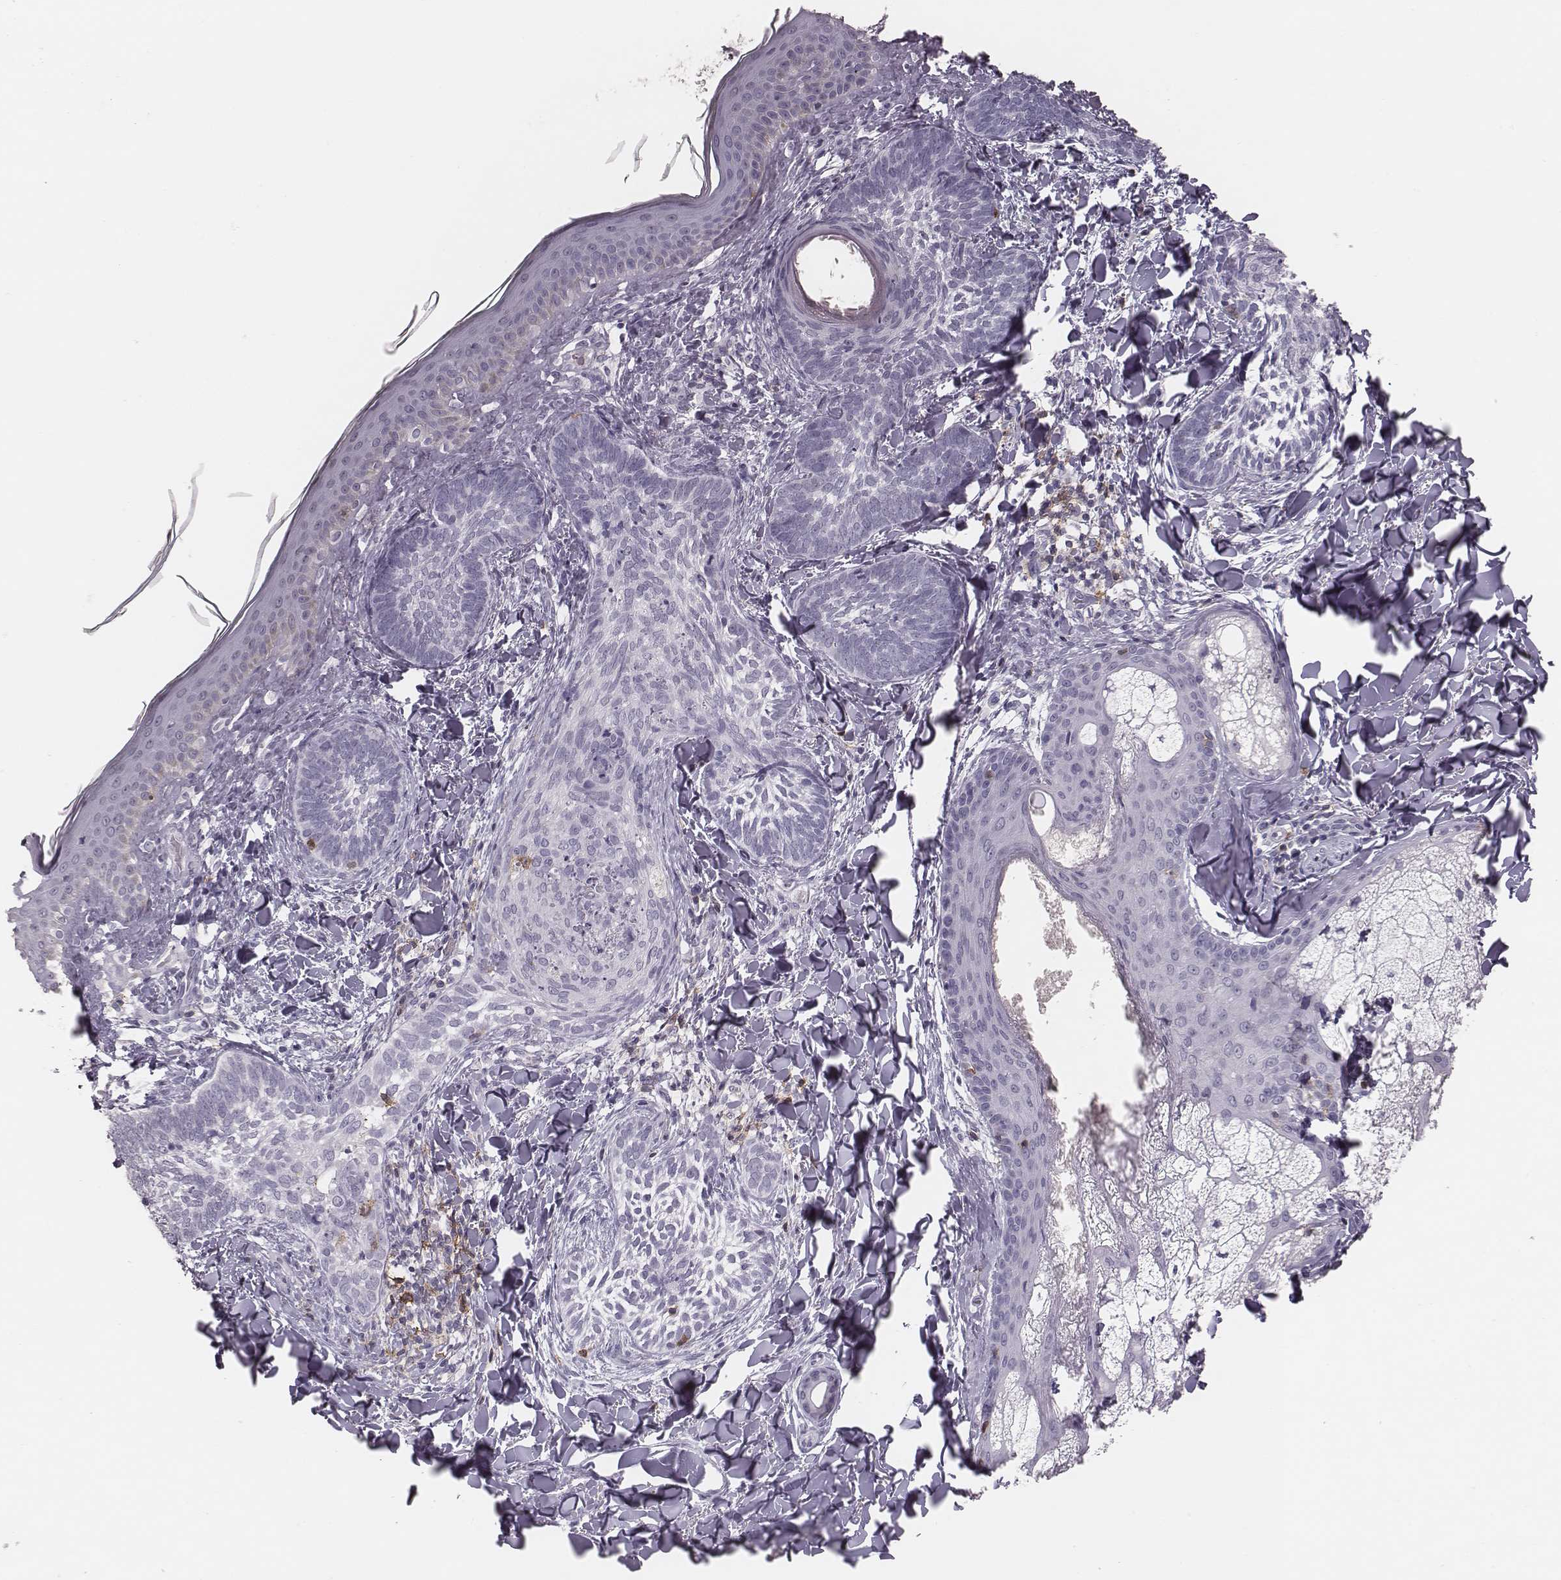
{"staining": {"intensity": "negative", "quantity": "none", "location": "none"}, "tissue": "skin cancer", "cell_type": "Tumor cells", "image_type": "cancer", "snomed": [{"axis": "morphology", "description": "Normal tissue, NOS"}, {"axis": "morphology", "description": "Basal cell carcinoma"}, {"axis": "topography", "description": "Skin"}], "caption": "Histopathology image shows no protein staining in tumor cells of skin cancer tissue.", "gene": "PDCD1", "patient": {"sex": "male", "age": 46}}